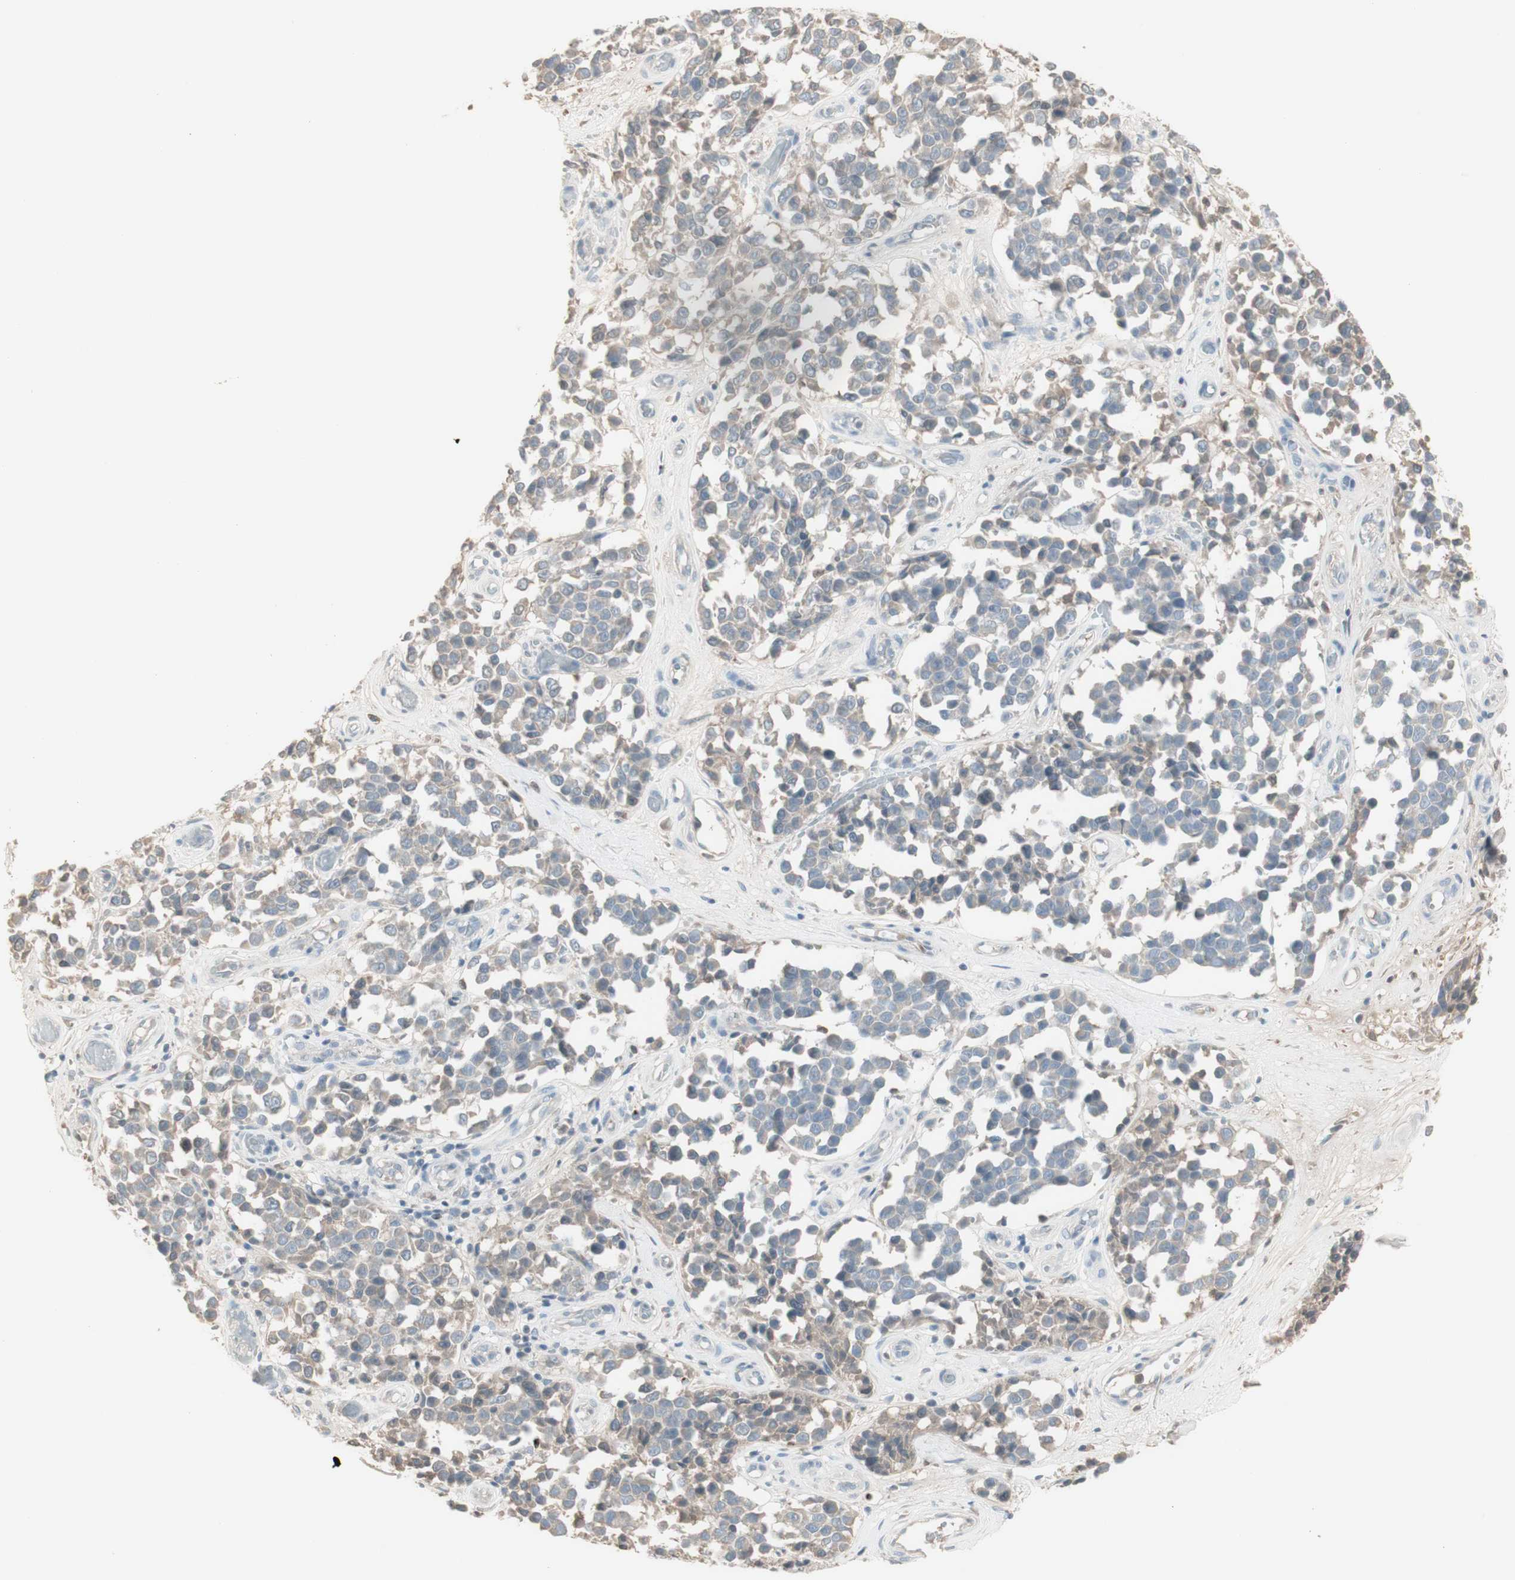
{"staining": {"intensity": "negative", "quantity": "none", "location": "none"}, "tissue": "melanoma", "cell_type": "Tumor cells", "image_type": "cancer", "snomed": [{"axis": "morphology", "description": "Malignant melanoma, NOS"}, {"axis": "topography", "description": "Skin"}], "caption": "DAB immunohistochemical staining of human malignant melanoma reveals no significant expression in tumor cells. (Immunohistochemistry, brightfield microscopy, high magnification).", "gene": "IFNG", "patient": {"sex": "female", "age": 64}}